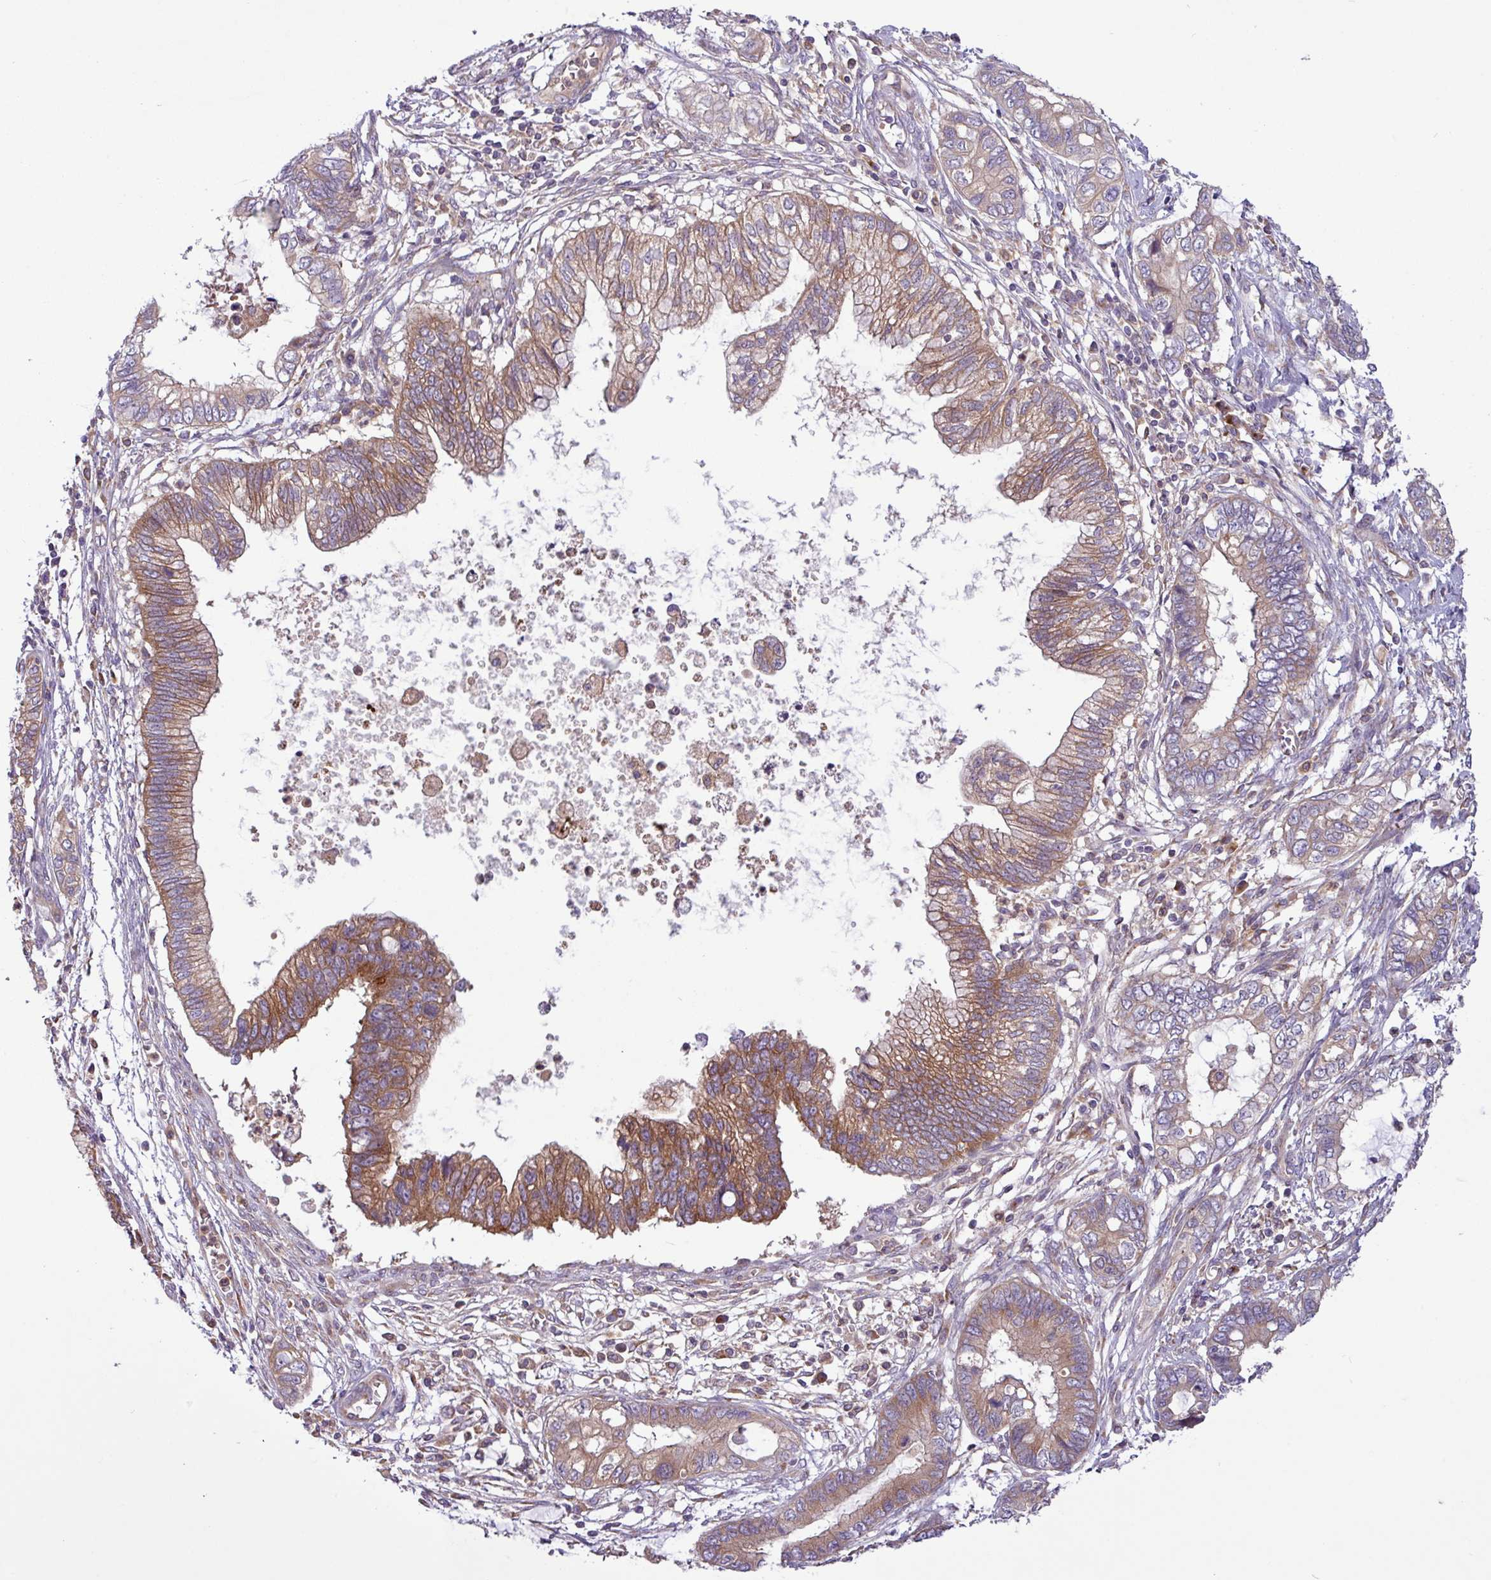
{"staining": {"intensity": "moderate", "quantity": ">75%", "location": "cytoplasmic/membranous"}, "tissue": "cervical cancer", "cell_type": "Tumor cells", "image_type": "cancer", "snomed": [{"axis": "morphology", "description": "Adenocarcinoma, NOS"}, {"axis": "topography", "description": "Cervix"}], "caption": "This micrograph demonstrates cervical adenocarcinoma stained with IHC to label a protein in brown. The cytoplasmic/membranous of tumor cells show moderate positivity for the protein. Nuclei are counter-stained blue.", "gene": "RAB19", "patient": {"sex": "female", "age": 44}}